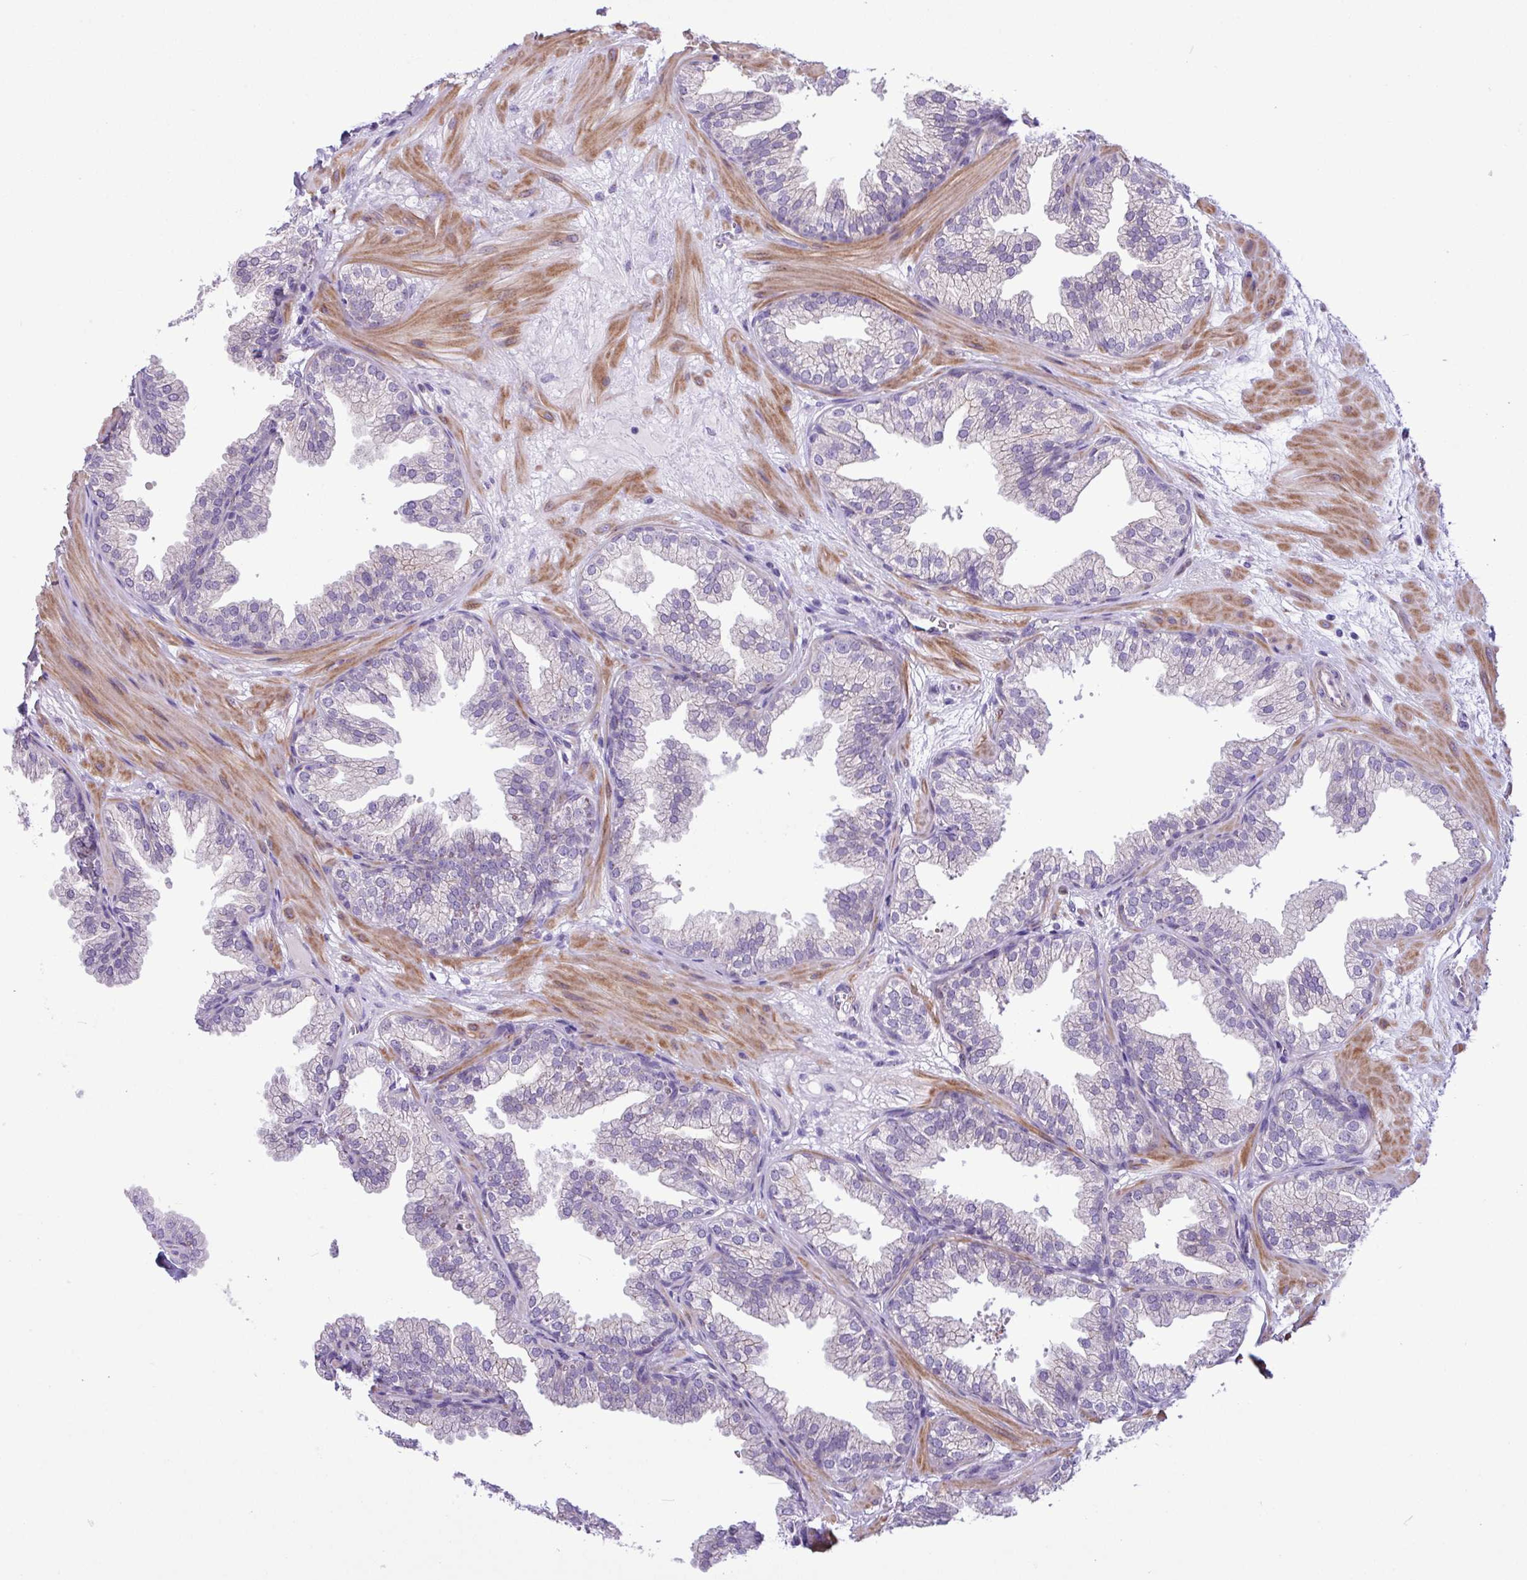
{"staining": {"intensity": "negative", "quantity": "none", "location": "none"}, "tissue": "prostate", "cell_type": "Glandular cells", "image_type": "normal", "snomed": [{"axis": "morphology", "description": "Normal tissue, NOS"}, {"axis": "topography", "description": "Prostate"}], "caption": "IHC of unremarkable human prostate reveals no expression in glandular cells.", "gene": "SPINK8", "patient": {"sex": "male", "age": 37}}